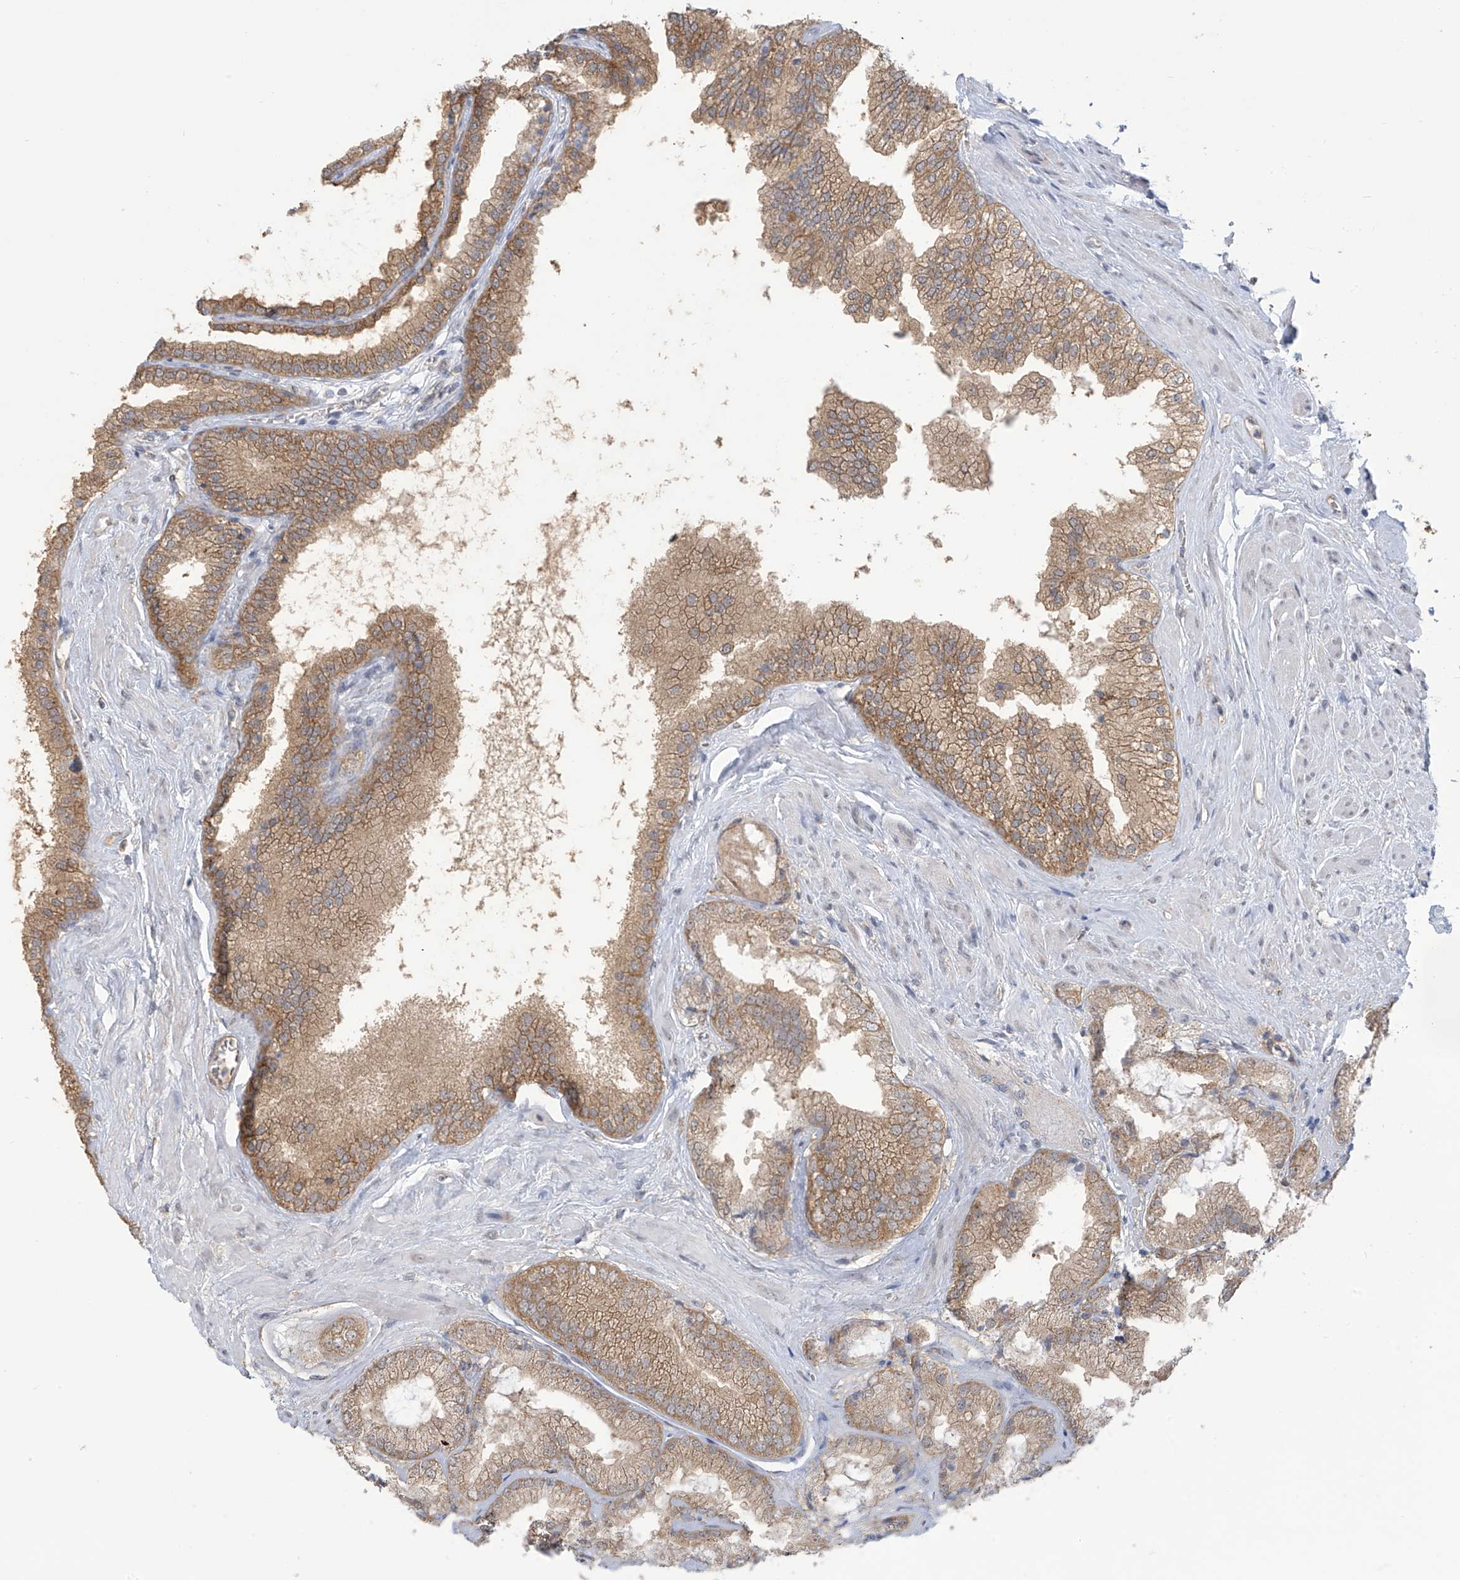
{"staining": {"intensity": "moderate", "quantity": ">75%", "location": "cytoplasmic/membranous"}, "tissue": "prostate cancer", "cell_type": "Tumor cells", "image_type": "cancer", "snomed": [{"axis": "morphology", "description": "Adenocarcinoma, High grade"}, {"axis": "topography", "description": "Prostate"}], "caption": "This is an image of immunohistochemistry staining of prostate cancer (high-grade adenocarcinoma), which shows moderate positivity in the cytoplasmic/membranous of tumor cells.", "gene": "KIAA1522", "patient": {"sex": "male", "age": 58}}